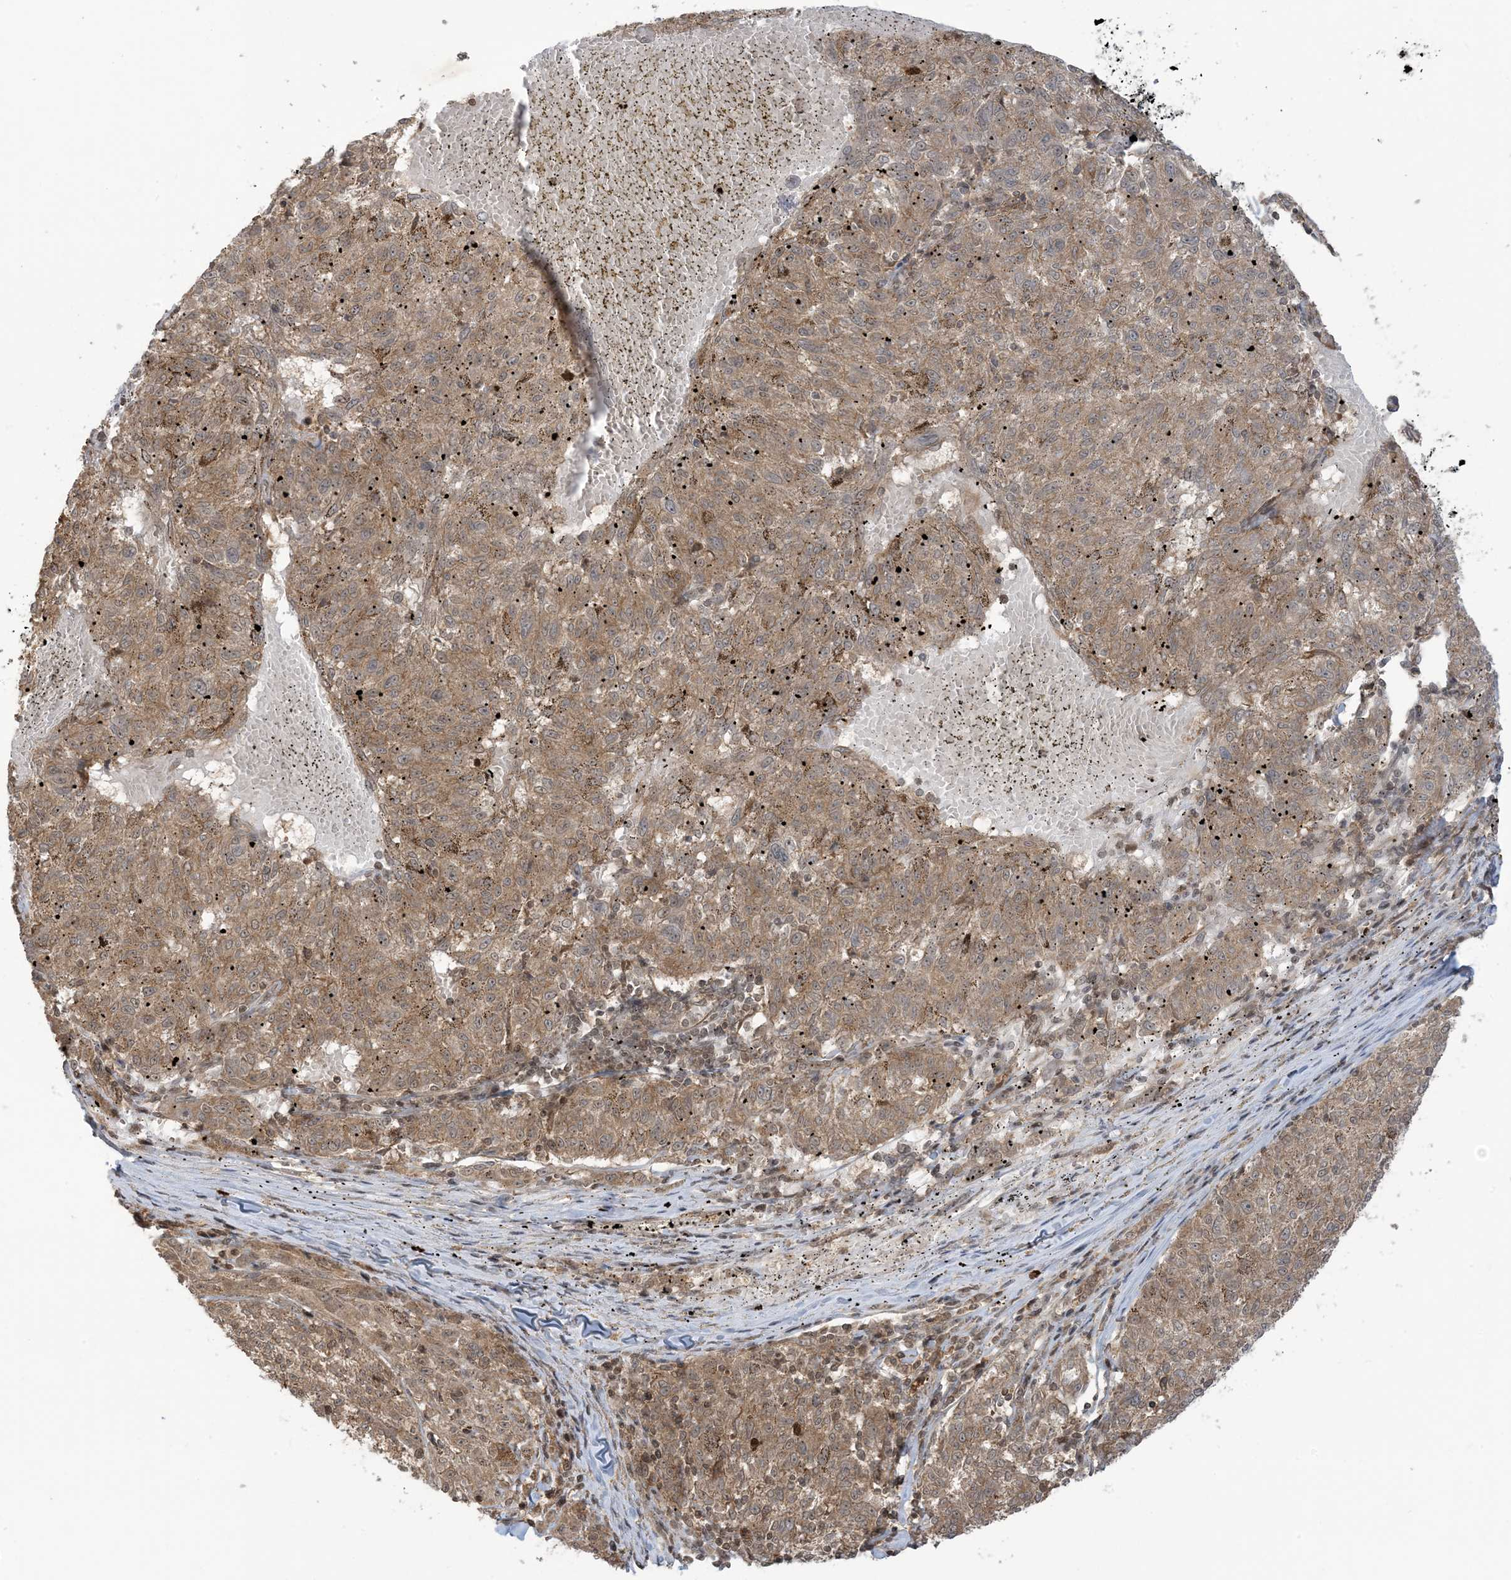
{"staining": {"intensity": "weak", "quantity": ">75%", "location": "cytoplasmic/membranous"}, "tissue": "melanoma", "cell_type": "Tumor cells", "image_type": "cancer", "snomed": [{"axis": "morphology", "description": "Malignant melanoma, NOS"}, {"axis": "topography", "description": "Skin"}], "caption": "Immunohistochemical staining of melanoma reveals low levels of weak cytoplasmic/membranous protein expression in approximately >75% of tumor cells.", "gene": "PPP1R7", "patient": {"sex": "female", "age": 72}}